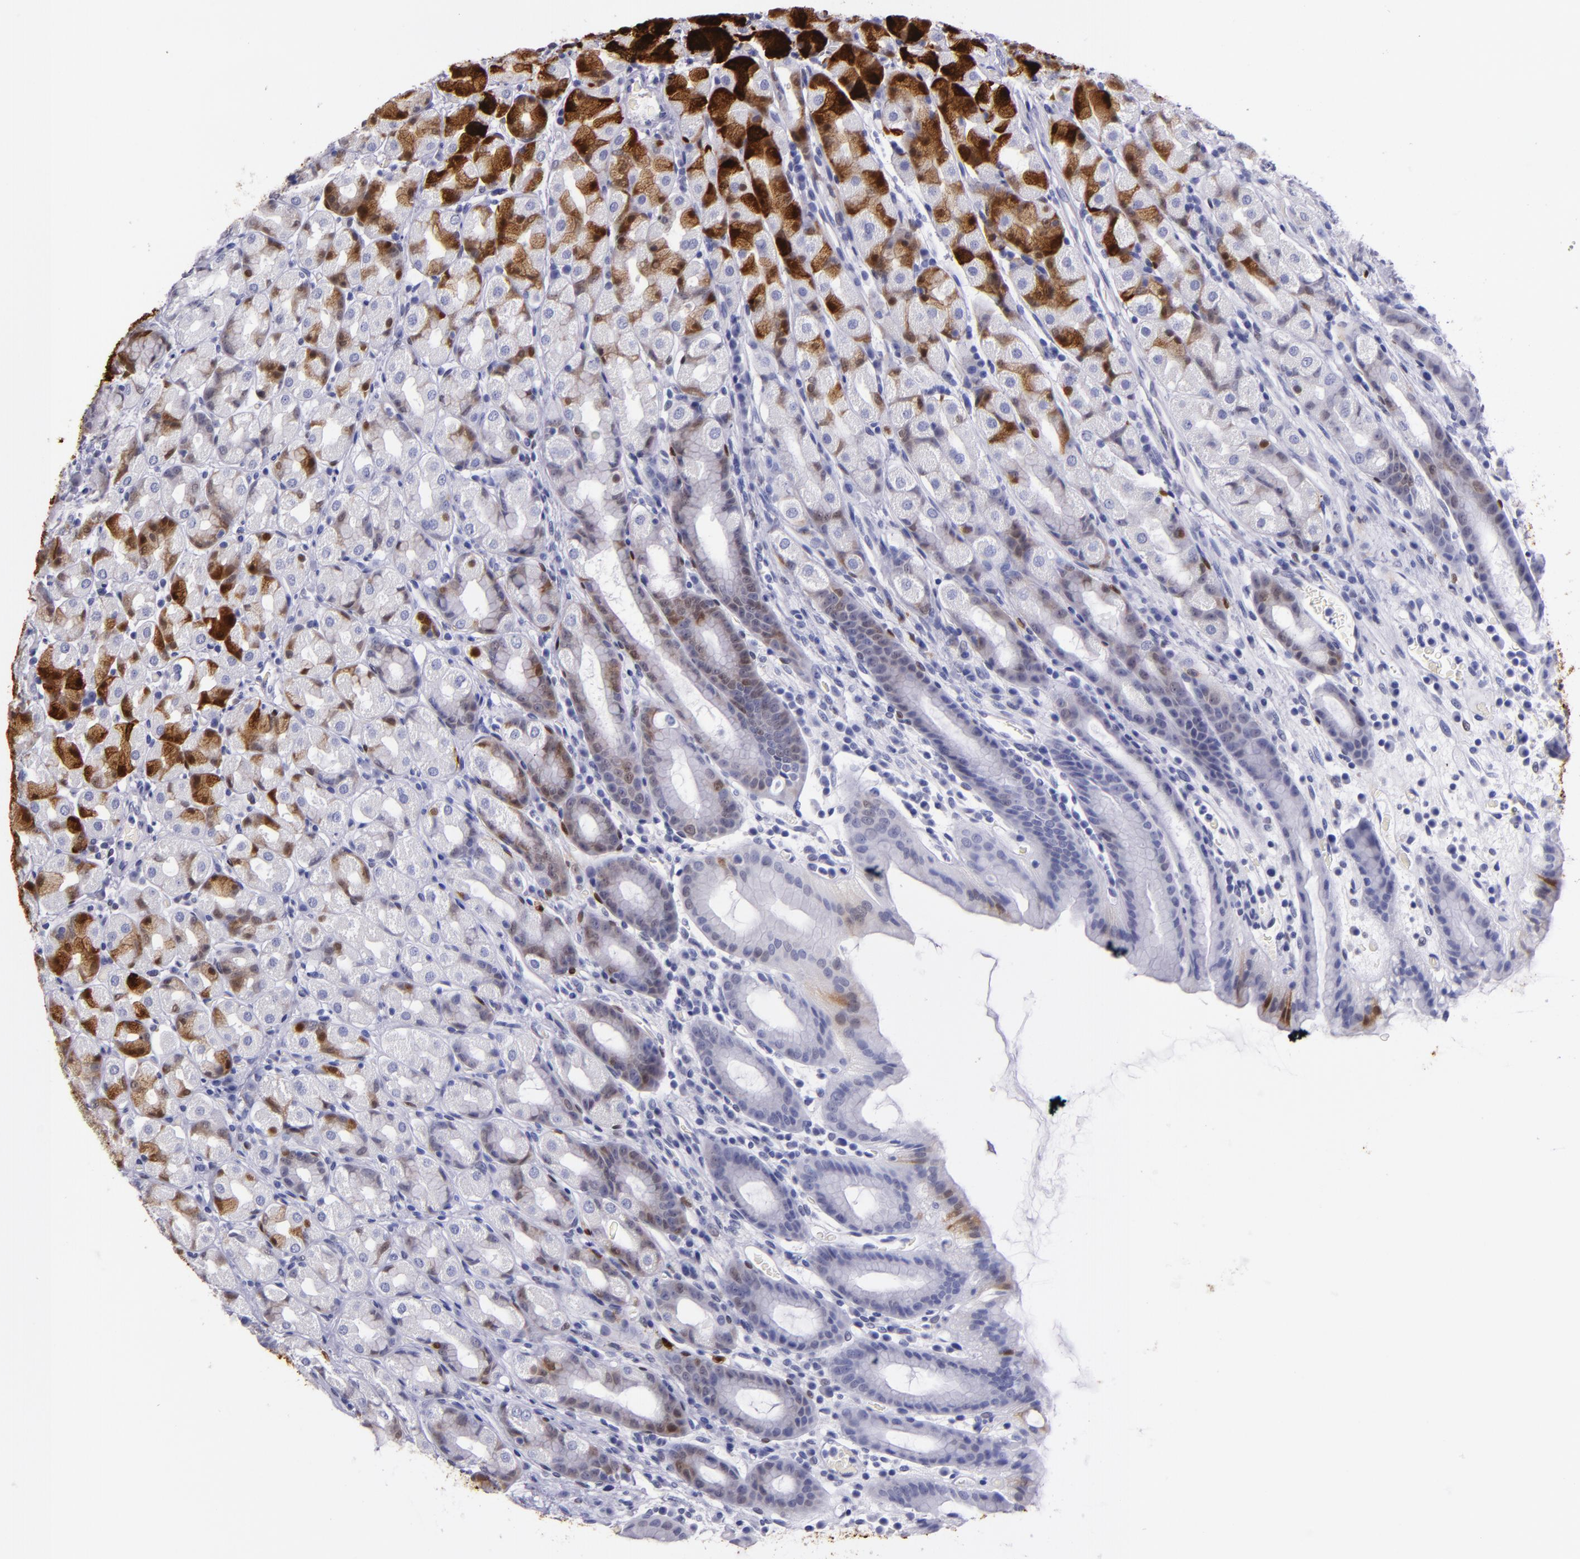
{"staining": {"intensity": "strong", "quantity": "25%-75%", "location": "cytoplasmic/membranous,nuclear"}, "tissue": "stomach", "cell_type": "Glandular cells", "image_type": "normal", "snomed": [{"axis": "morphology", "description": "Normal tissue, NOS"}, {"axis": "topography", "description": "Stomach, upper"}], "caption": "DAB (3,3'-diaminobenzidine) immunohistochemical staining of normal stomach shows strong cytoplasmic/membranous,nuclear protein positivity in approximately 25%-75% of glandular cells. (Brightfield microscopy of DAB IHC at high magnification).", "gene": "MT1A", "patient": {"sex": "male", "age": 68}}